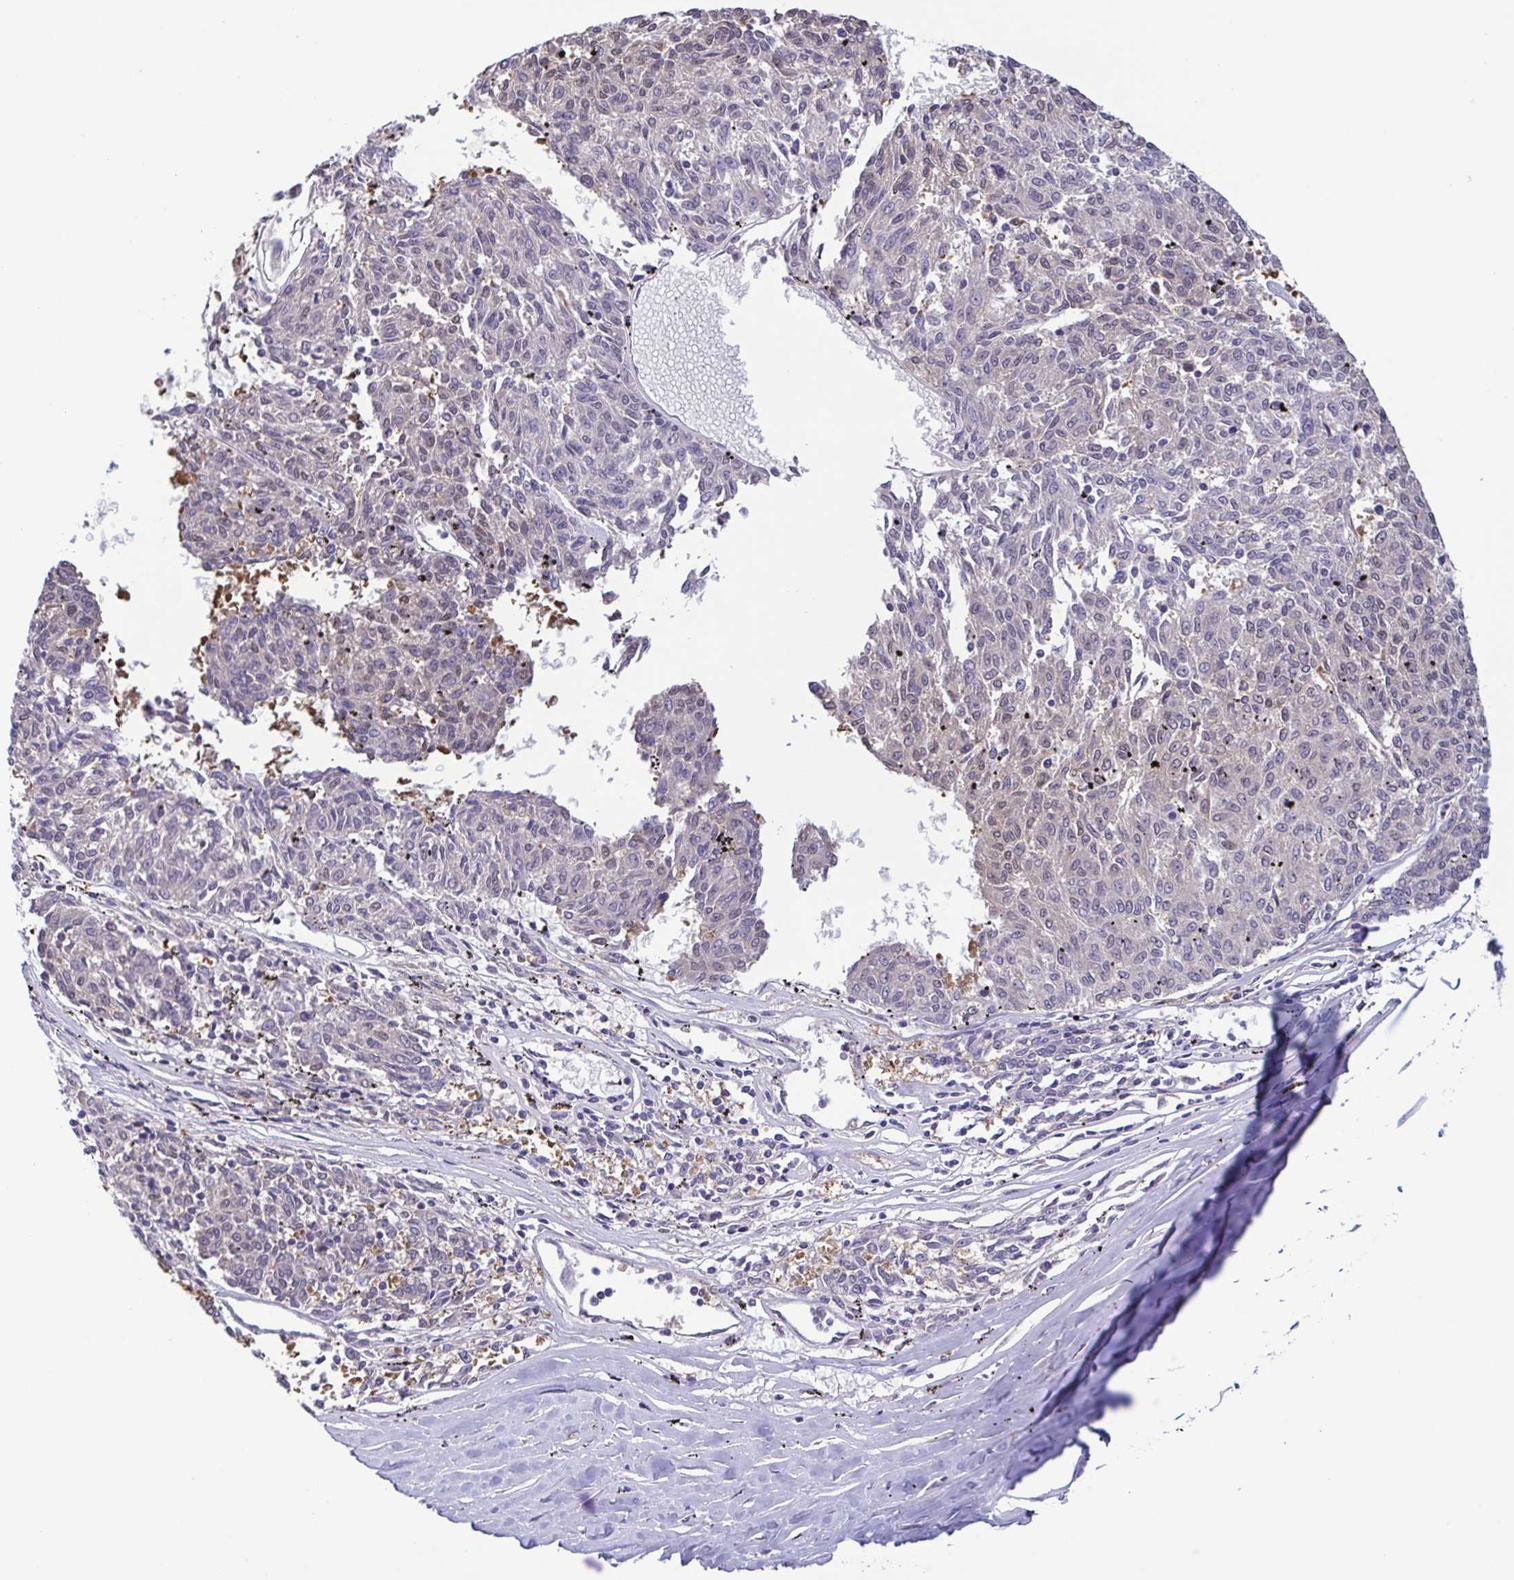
{"staining": {"intensity": "weak", "quantity": "<25%", "location": "cytoplasmic/membranous"}, "tissue": "melanoma", "cell_type": "Tumor cells", "image_type": "cancer", "snomed": [{"axis": "morphology", "description": "Malignant melanoma, NOS"}, {"axis": "topography", "description": "Skin"}], "caption": "High magnification brightfield microscopy of melanoma stained with DAB (3,3'-diaminobenzidine) (brown) and counterstained with hematoxylin (blue): tumor cells show no significant staining.", "gene": "LDHC", "patient": {"sex": "female", "age": 72}}